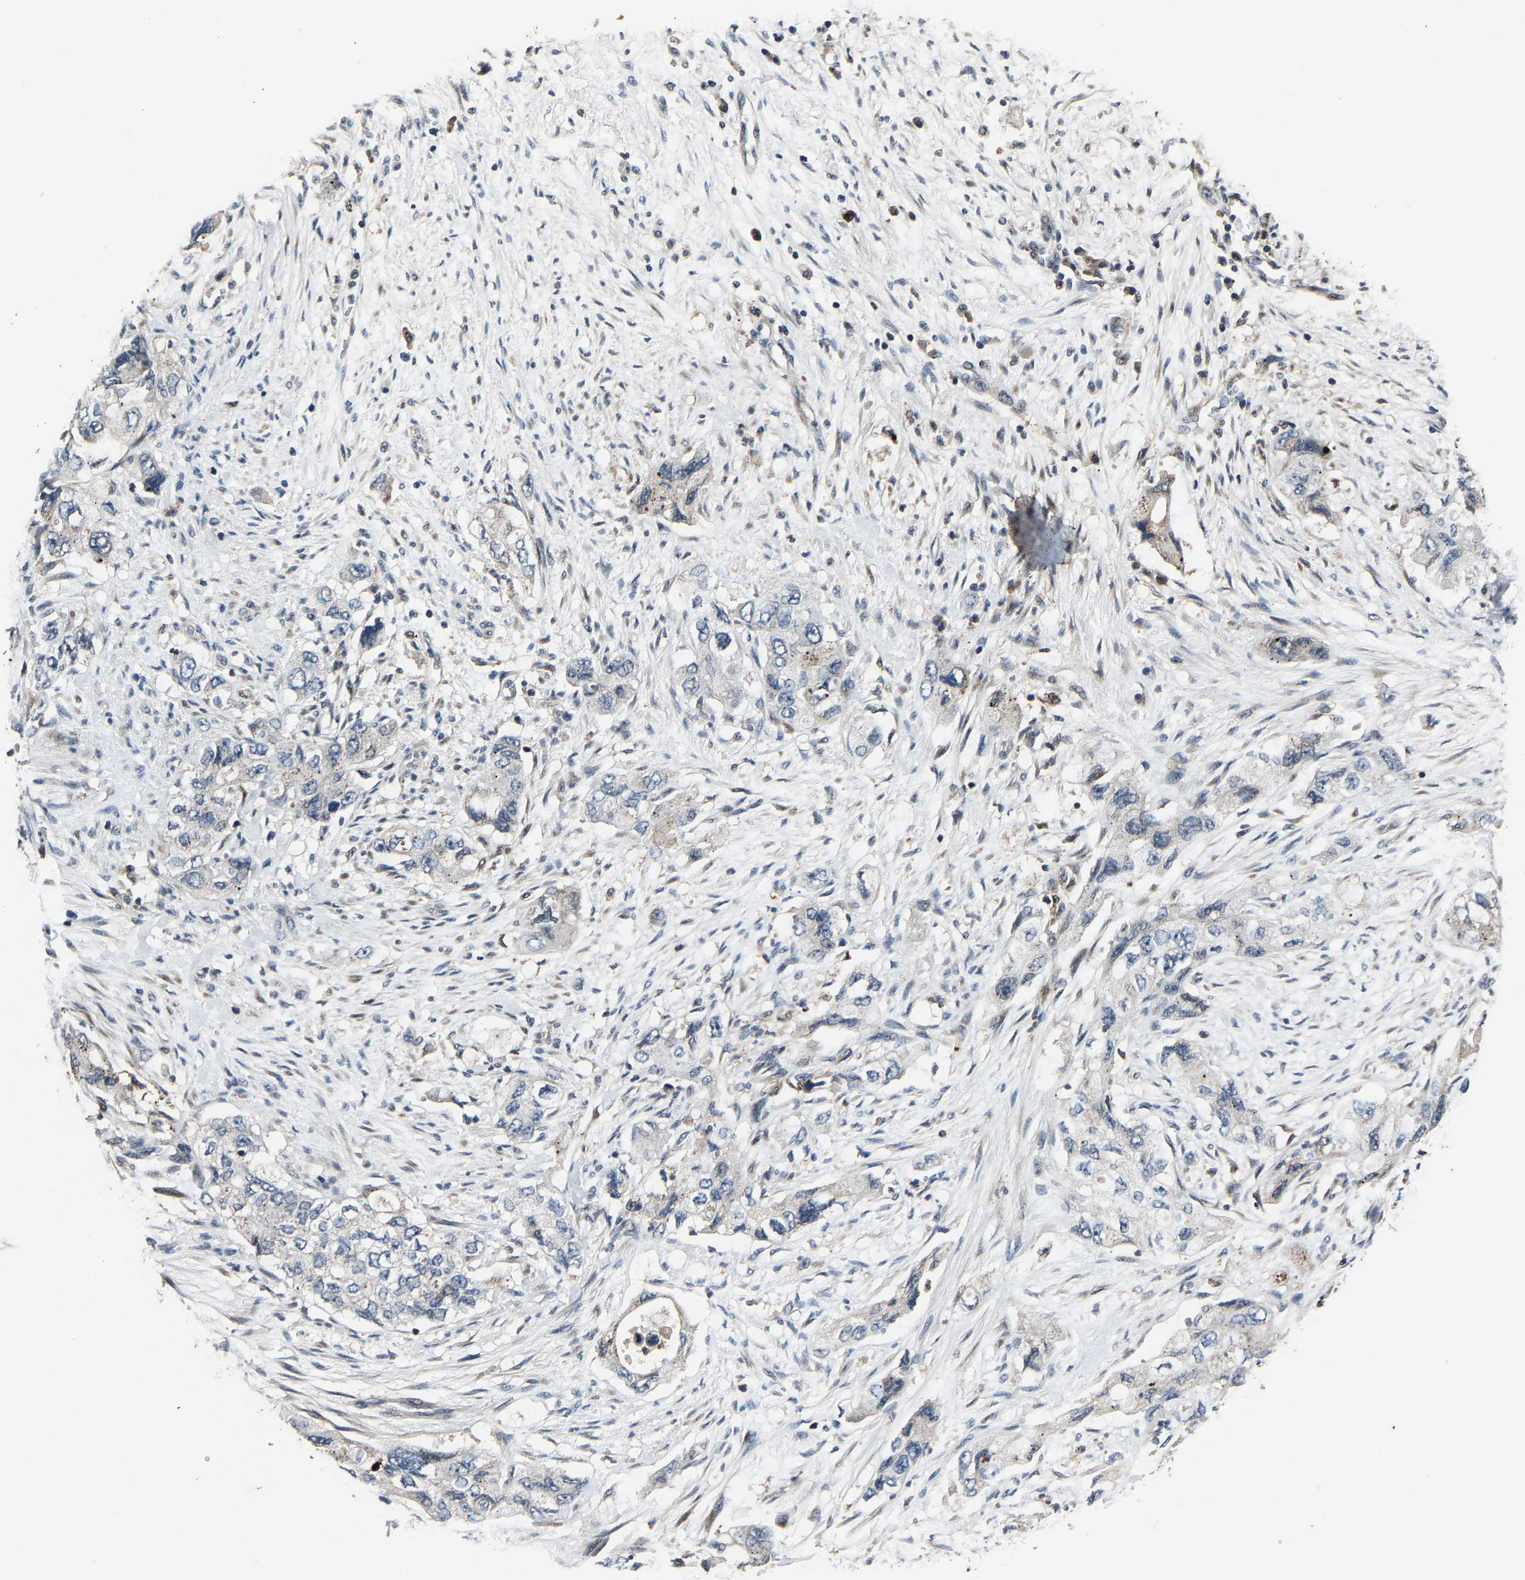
{"staining": {"intensity": "negative", "quantity": "none", "location": "none"}, "tissue": "pancreatic cancer", "cell_type": "Tumor cells", "image_type": "cancer", "snomed": [{"axis": "morphology", "description": "Adenocarcinoma, NOS"}, {"axis": "topography", "description": "Pancreas"}], "caption": "A photomicrograph of adenocarcinoma (pancreatic) stained for a protein reveals no brown staining in tumor cells.", "gene": "PCNX2", "patient": {"sex": "female", "age": 73}}